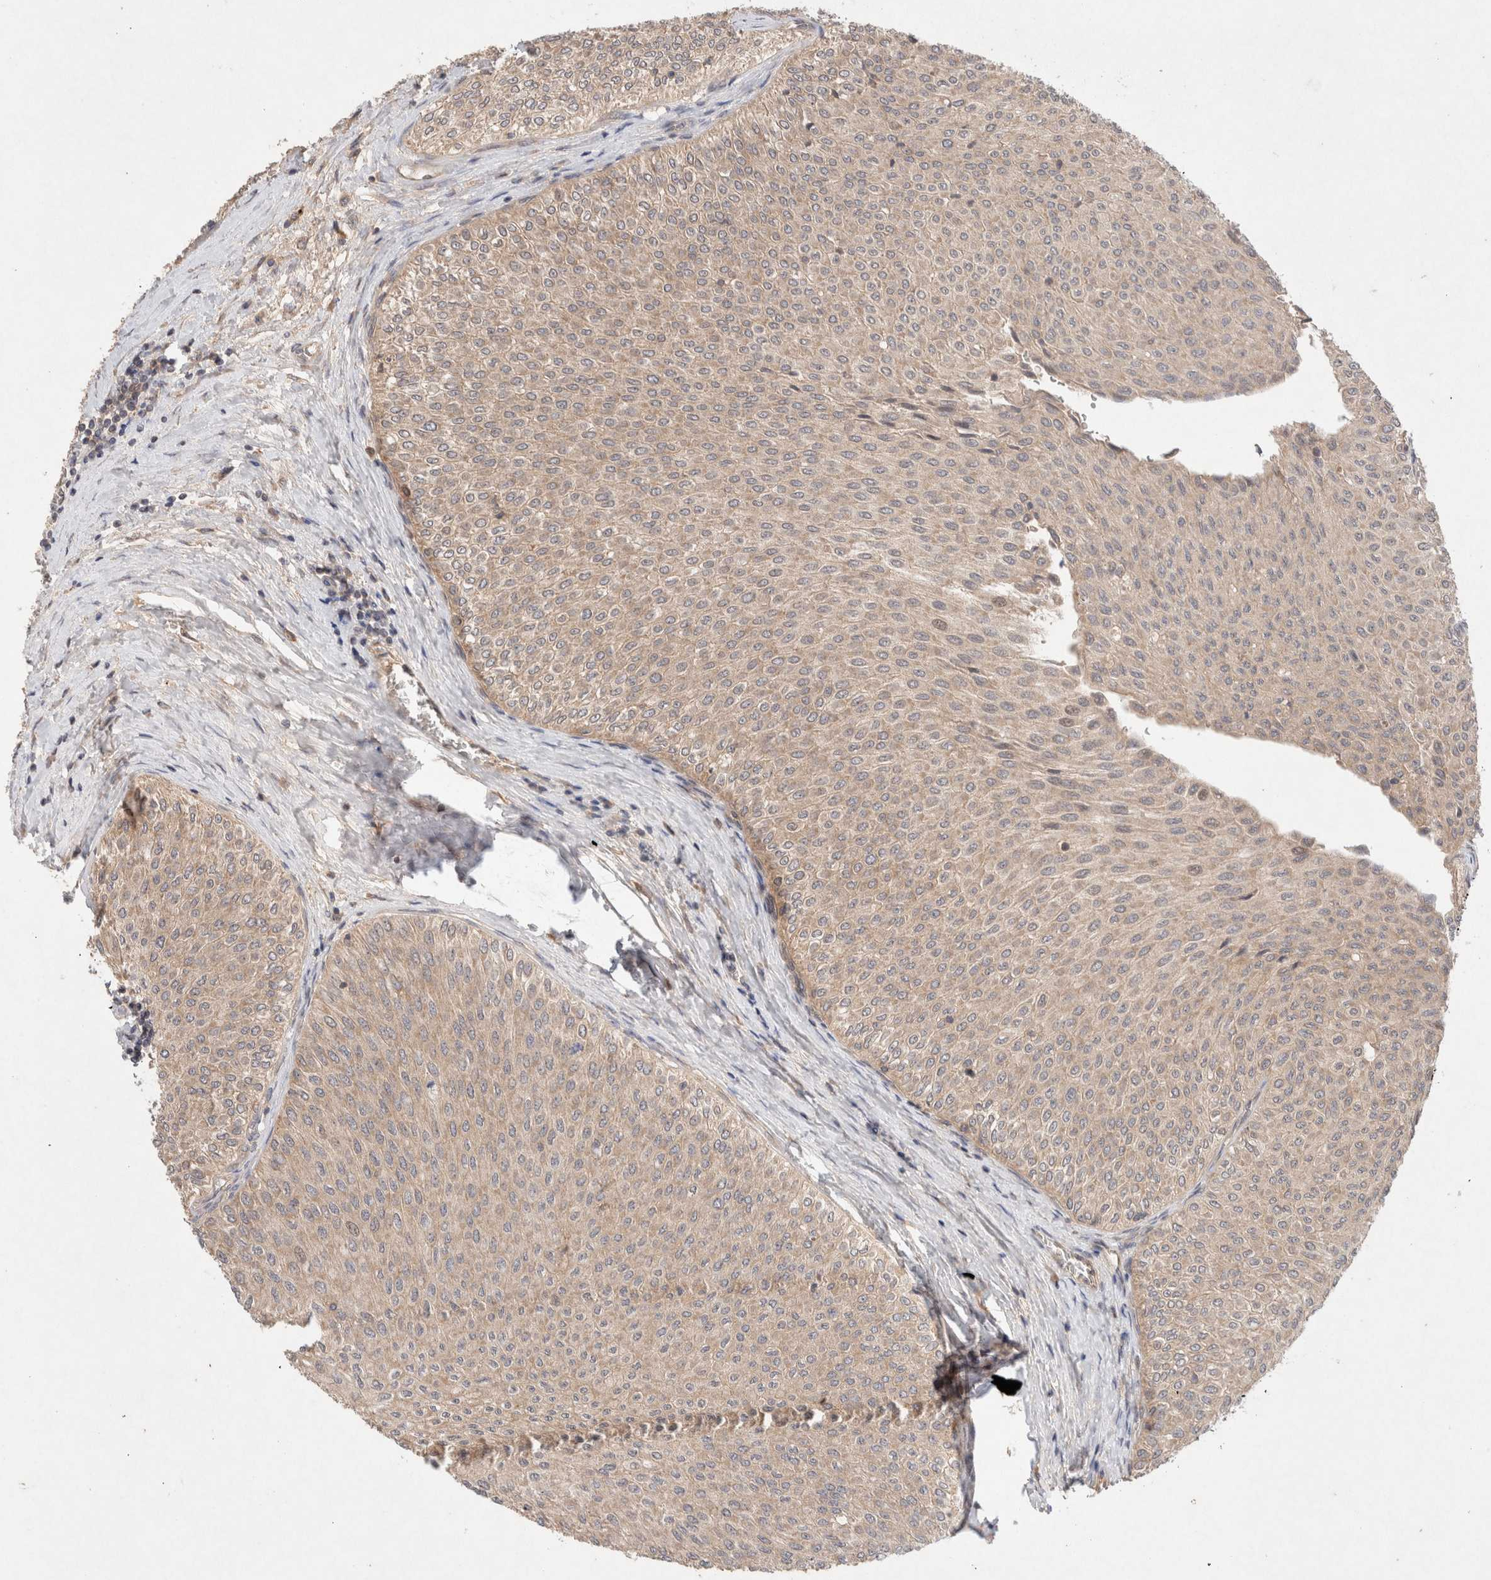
{"staining": {"intensity": "weak", "quantity": ">75%", "location": "cytoplasmic/membranous"}, "tissue": "urothelial cancer", "cell_type": "Tumor cells", "image_type": "cancer", "snomed": [{"axis": "morphology", "description": "Urothelial carcinoma, Low grade"}, {"axis": "topography", "description": "Urinary bladder"}], "caption": "Tumor cells exhibit low levels of weak cytoplasmic/membranous staining in approximately >75% of cells in human urothelial cancer. (DAB IHC, brown staining for protein, blue staining for nuclei).", "gene": "KLHL20", "patient": {"sex": "male", "age": 78}}